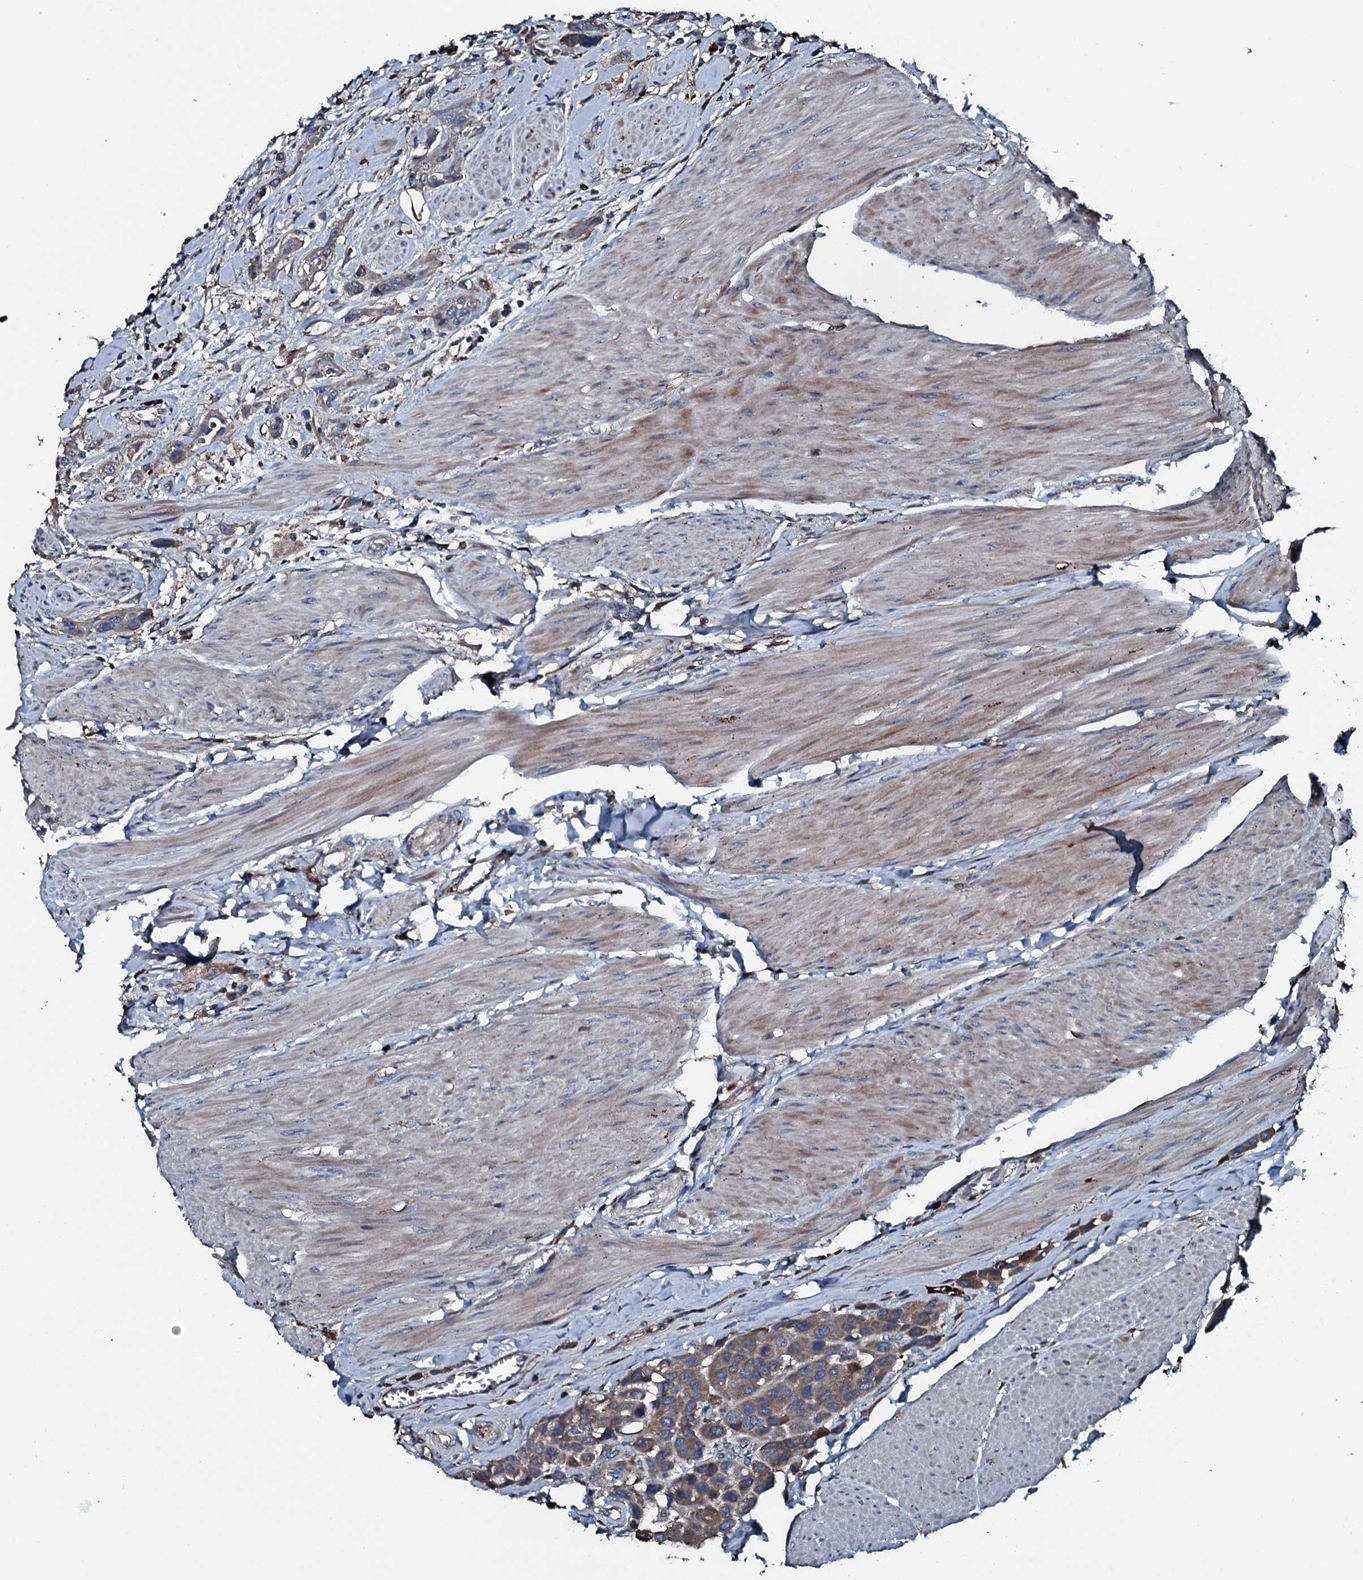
{"staining": {"intensity": "moderate", "quantity": ">75%", "location": "cytoplasmic/membranous"}, "tissue": "urothelial cancer", "cell_type": "Tumor cells", "image_type": "cancer", "snomed": [{"axis": "morphology", "description": "Urothelial carcinoma, High grade"}, {"axis": "topography", "description": "Urinary bladder"}], "caption": "Immunohistochemistry staining of urothelial carcinoma (high-grade), which reveals medium levels of moderate cytoplasmic/membranous positivity in about >75% of tumor cells indicating moderate cytoplasmic/membranous protein staining. The staining was performed using DAB (brown) for protein detection and nuclei were counterstained in hematoxylin (blue).", "gene": "AARS1", "patient": {"sex": "male", "age": 50}}